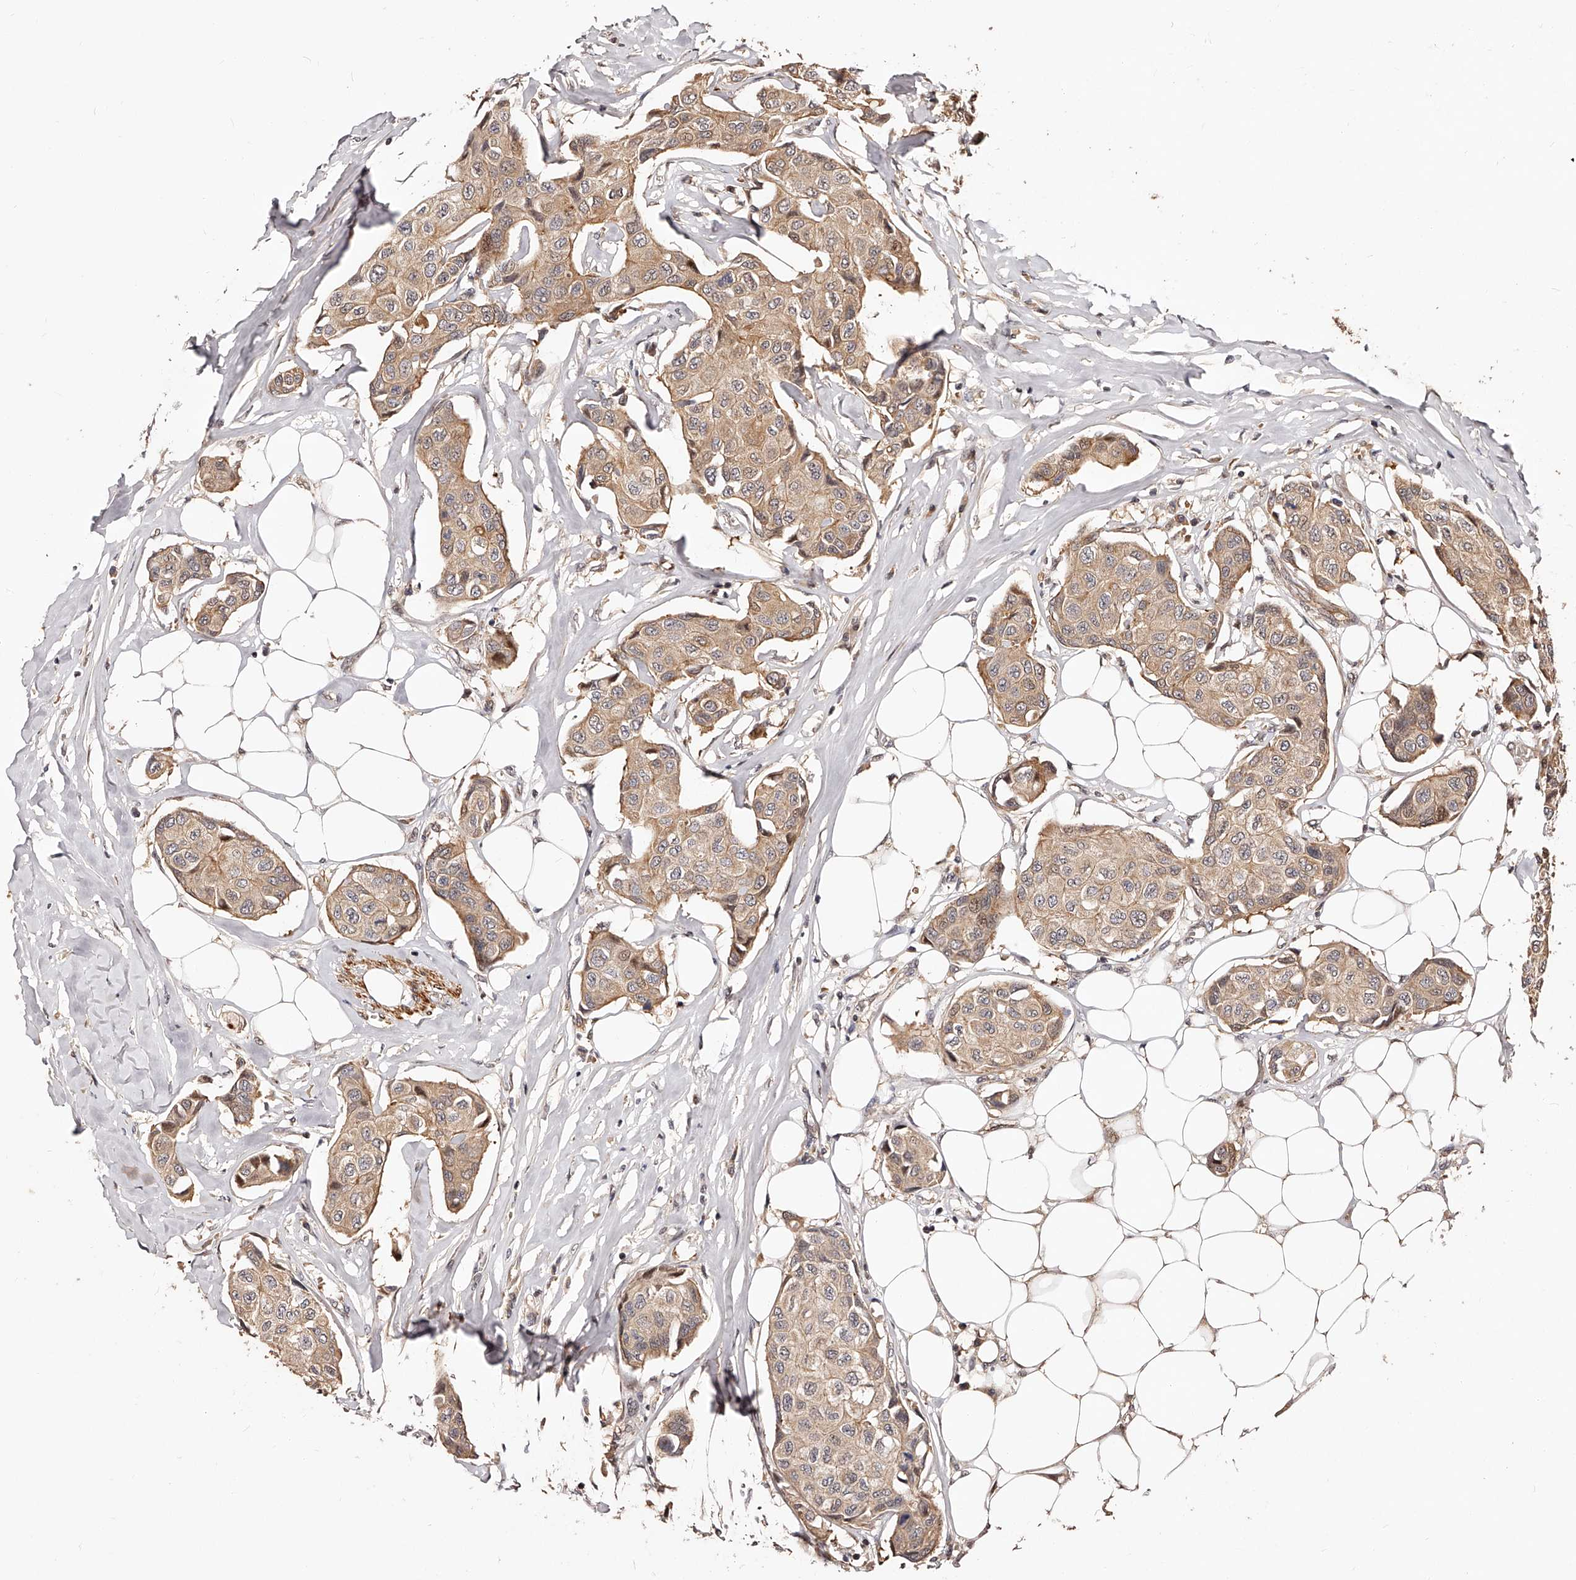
{"staining": {"intensity": "moderate", "quantity": ">75%", "location": "cytoplasmic/membranous"}, "tissue": "breast cancer", "cell_type": "Tumor cells", "image_type": "cancer", "snomed": [{"axis": "morphology", "description": "Duct carcinoma"}, {"axis": "topography", "description": "Breast"}], "caption": "This is a micrograph of immunohistochemistry (IHC) staining of breast invasive ductal carcinoma, which shows moderate positivity in the cytoplasmic/membranous of tumor cells.", "gene": "CUL7", "patient": {"sex": "female", "age": 80}}